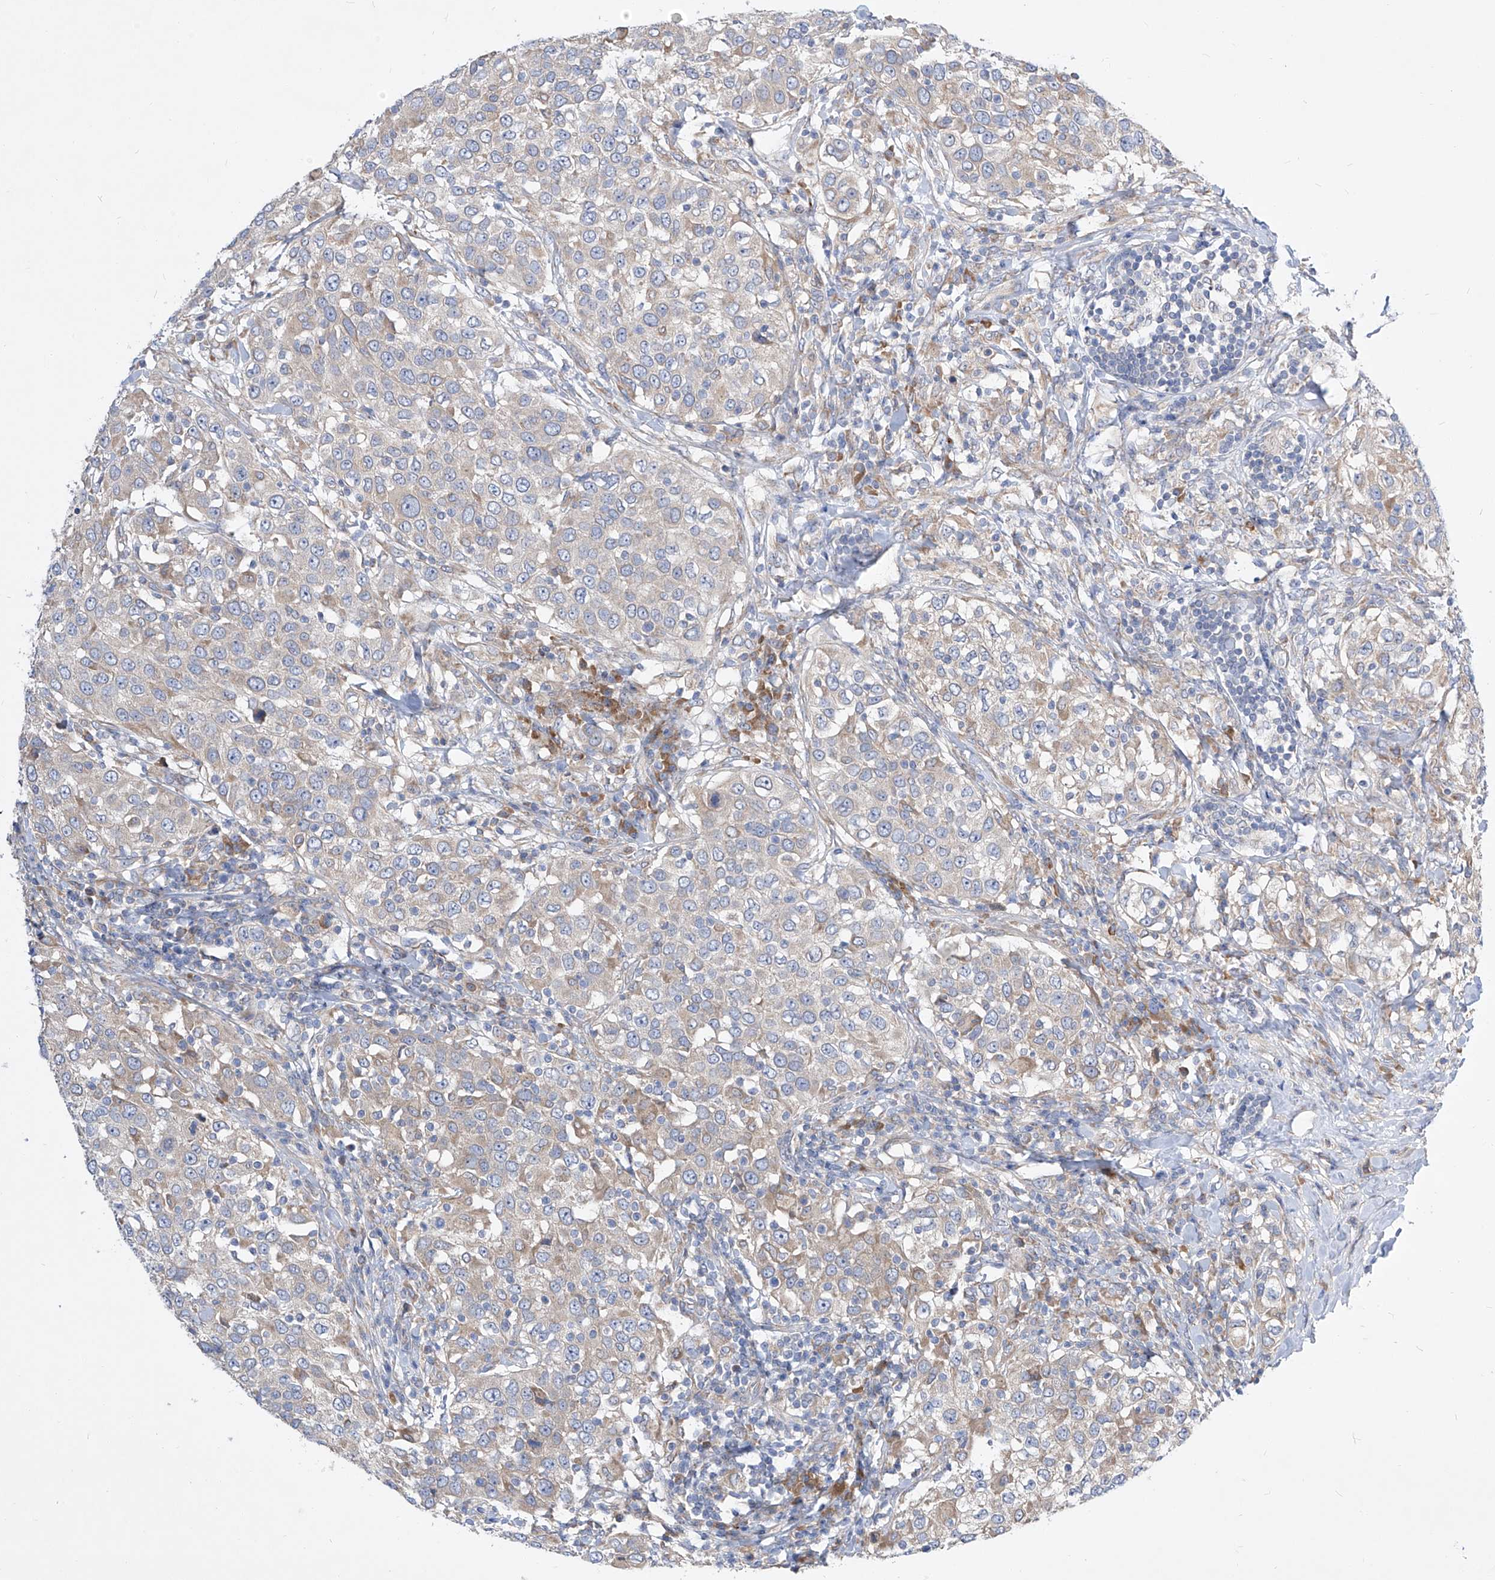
{"staining": {"intensity": "negative", "quantity": "none", "location": "none"}, "tissue": "urothelial cancer", "cell_type": "Tumor cells", "image_type": "cancer", "snomed": [{"axis": "morphology", "description": "Urothelial carcinoma, High grade"}, {"axis": "topography", "description": "Urinary bladder"}], "caption": "The IHC image has no significant staining in tumor cells of high-grade urothelial carcinoma tissue.", "gene": "UFL1", "patient": {"sex": "female", "age": 80}}